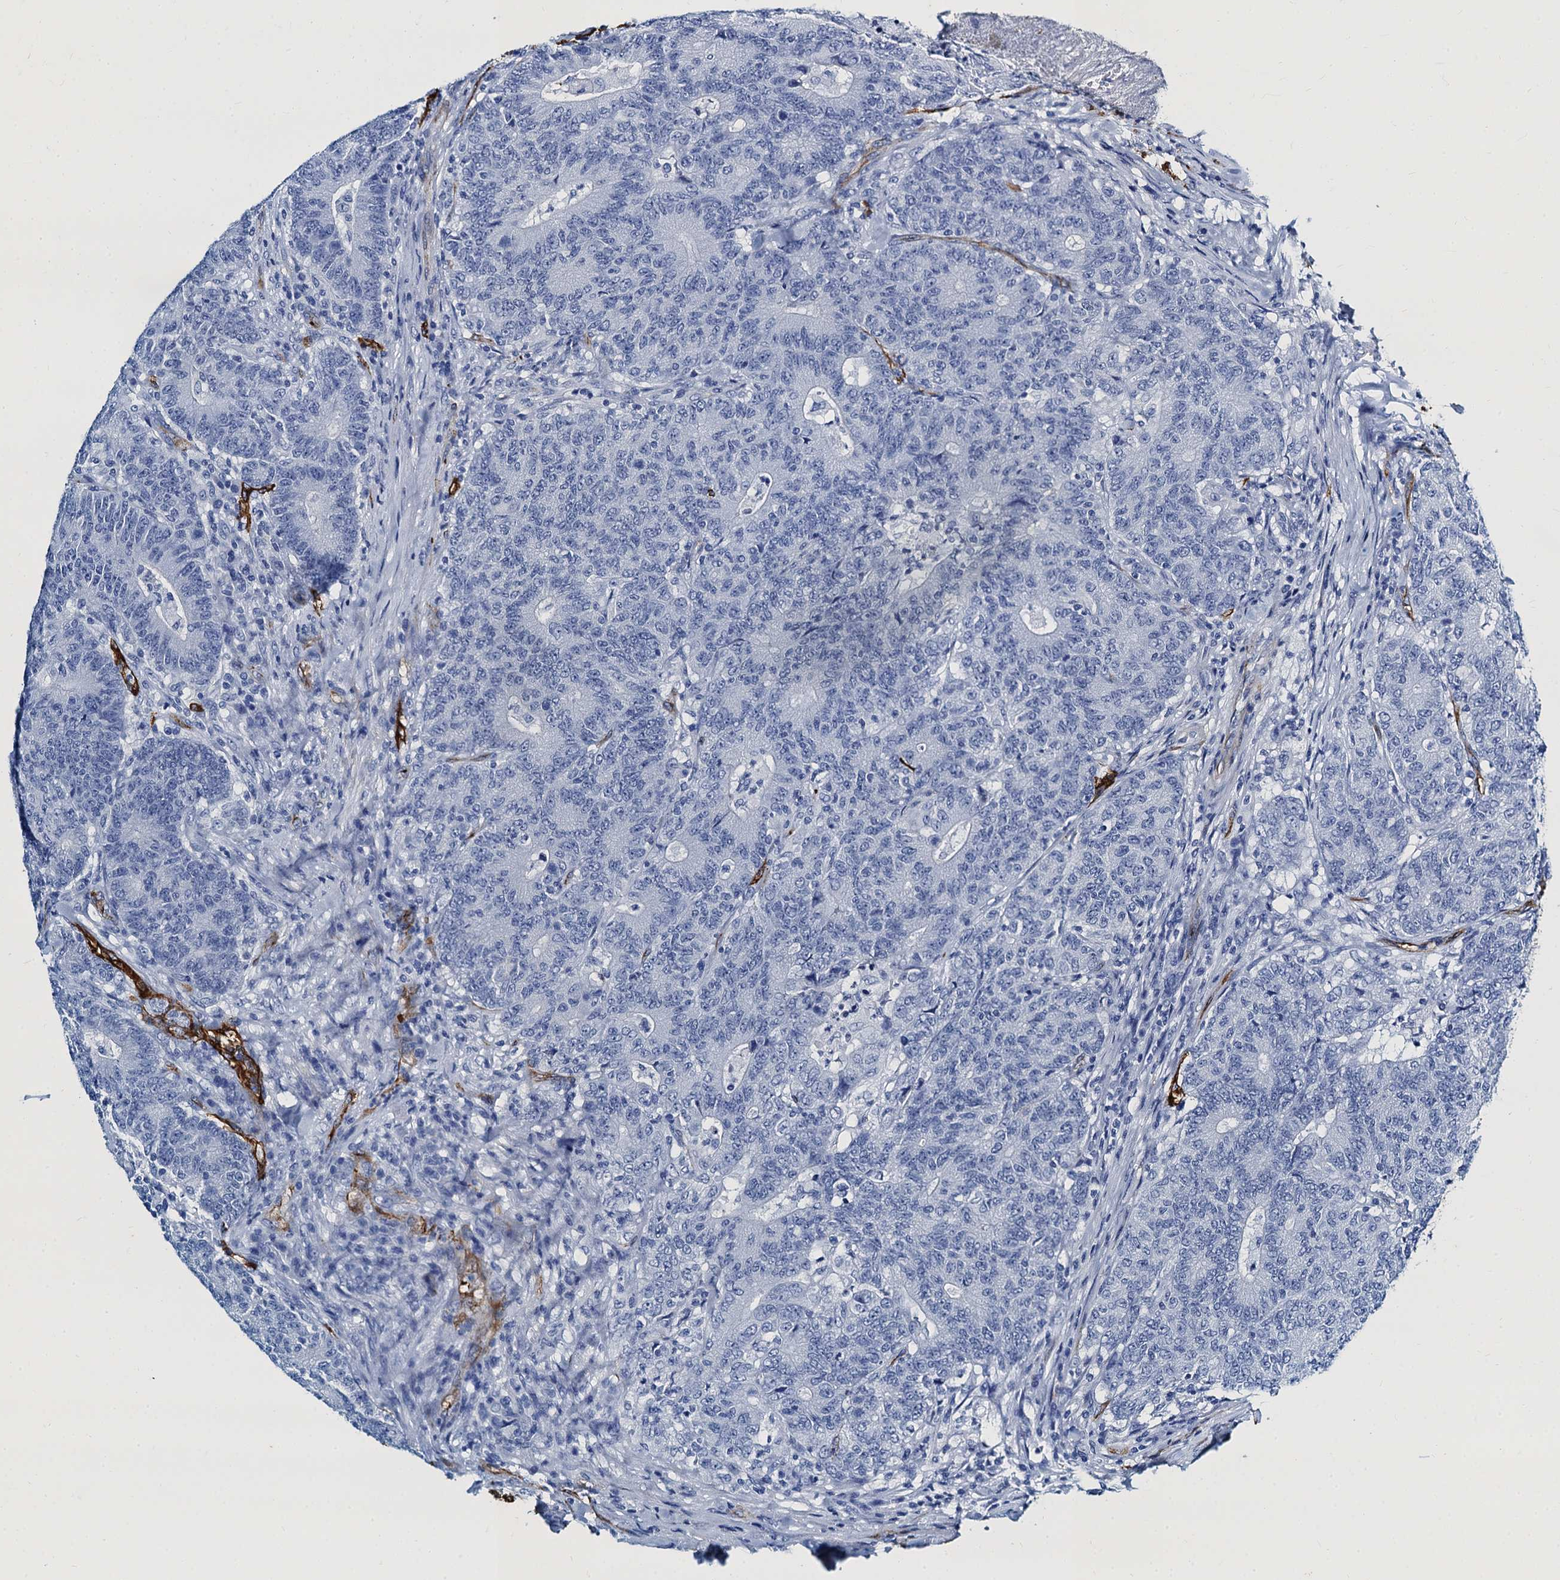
{"staining": {"intensity": "negative", "quantity": "none", "location": "none"}, "tissue": "colorectal cancer", "cell_type": "Tumor cells", "image_type": "cancer", "snomed": [{"axis": "morphology", "description": "Adenocarcinoma, NOS"}, {"axis": "topography", "description": "Colon"}], "caption": "Human adenocarcinoma (colorectal) stained for a protein using immunohistochemistry (IHC) displays no expression in tumor cells.", "gene": "CAVIN2", "patient": {"sex": "female", "age": 75}}